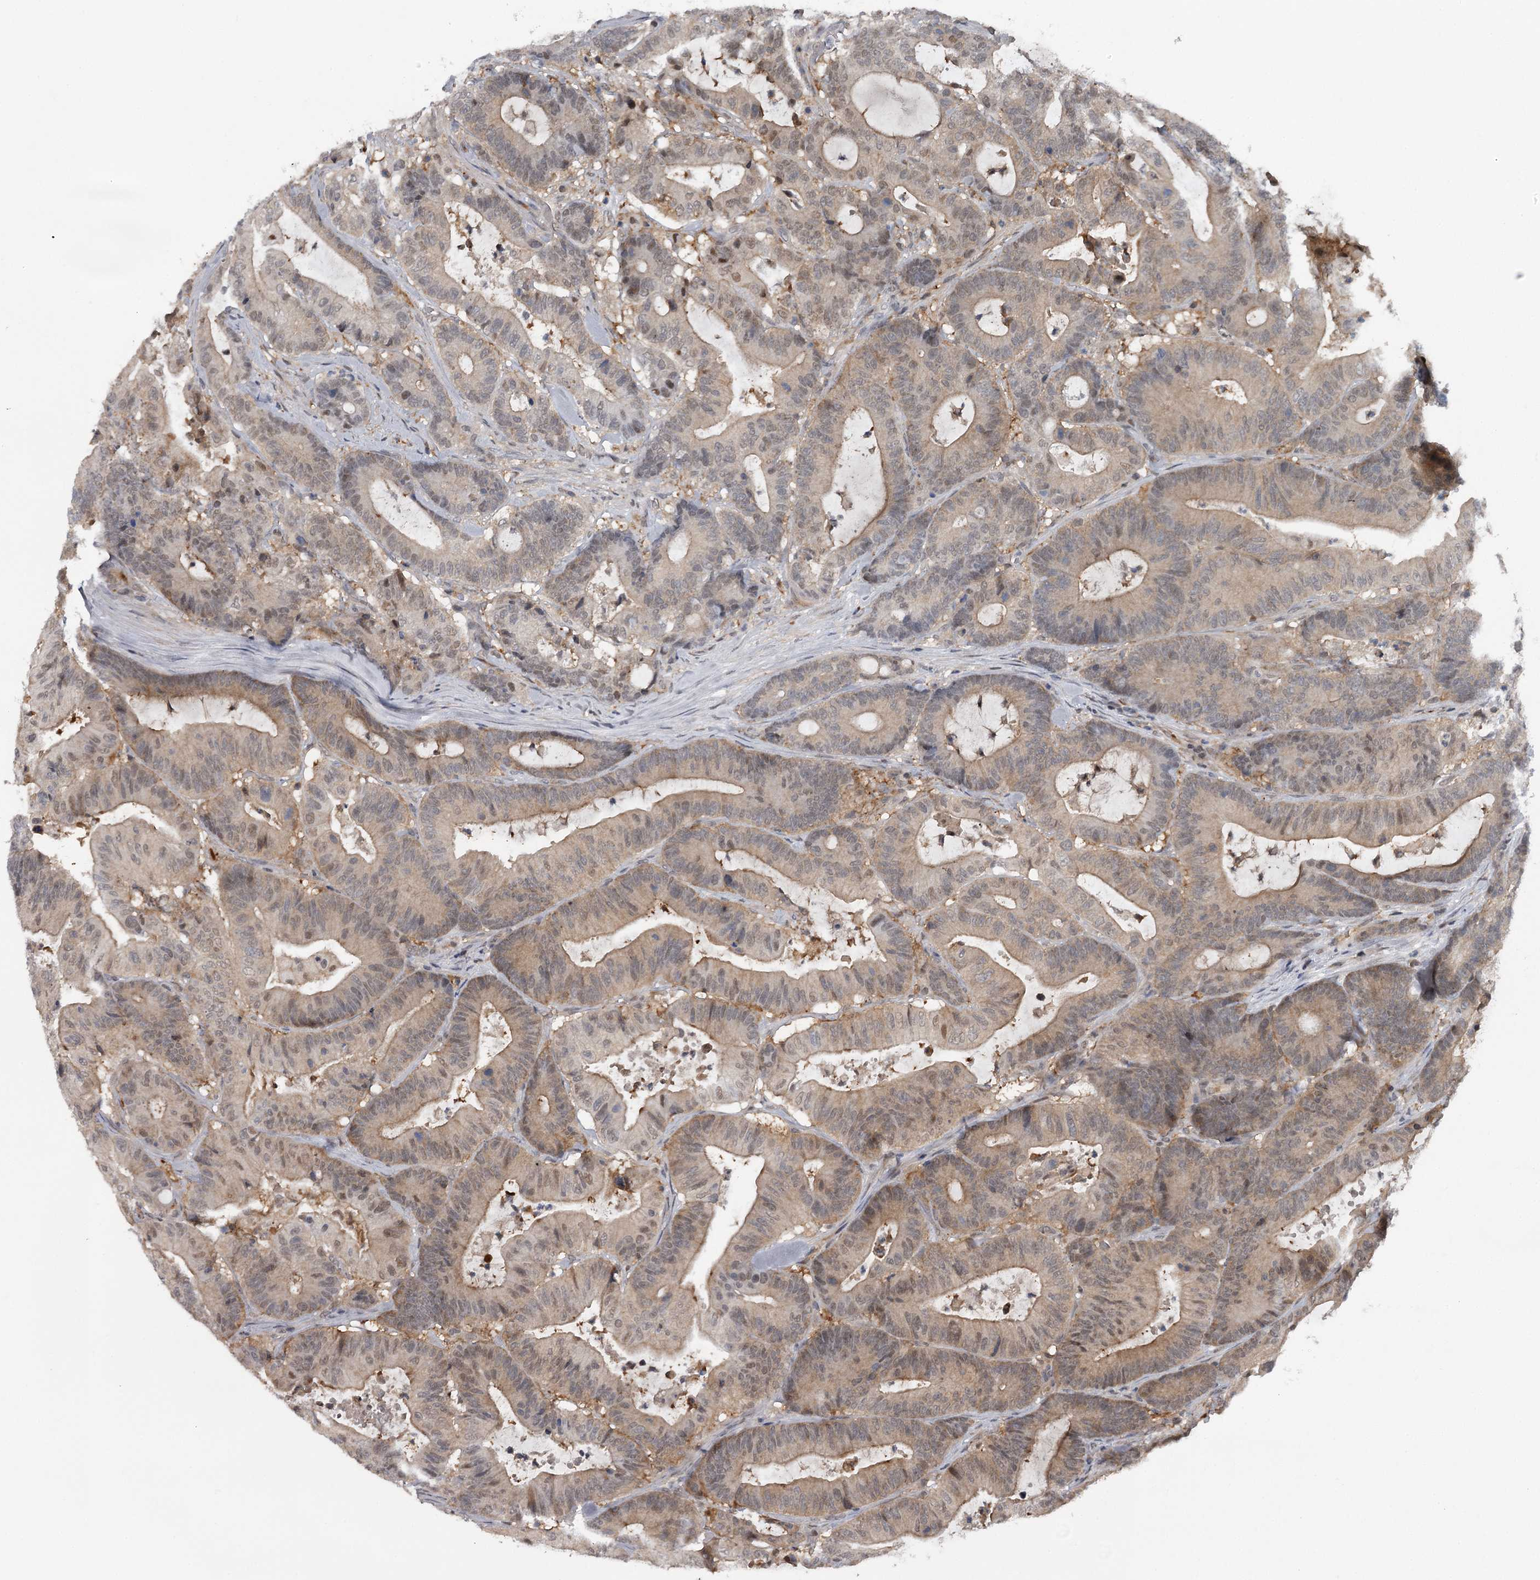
{"staining": {"intensity": "weak", "quantity": "<25%", "location": "cytoplasmic/membranous,nuclear"}, "tissue": "colorectal cancer", "cell_type": "Tumor cells", "image_type": "cancer", "snomed": [{"axis": "morphology", "description": "Adenocarcinoma, NOS"}, {"axis": "topography", "description": "Colon"}], "caption": "Colorectal cancer (adenocarcinoma) stained for a protein using immunohistochemistry reveals no positivity tumor cells.", "gene": "GTSF1", "patient": {"sex": "female", "age": 84}}